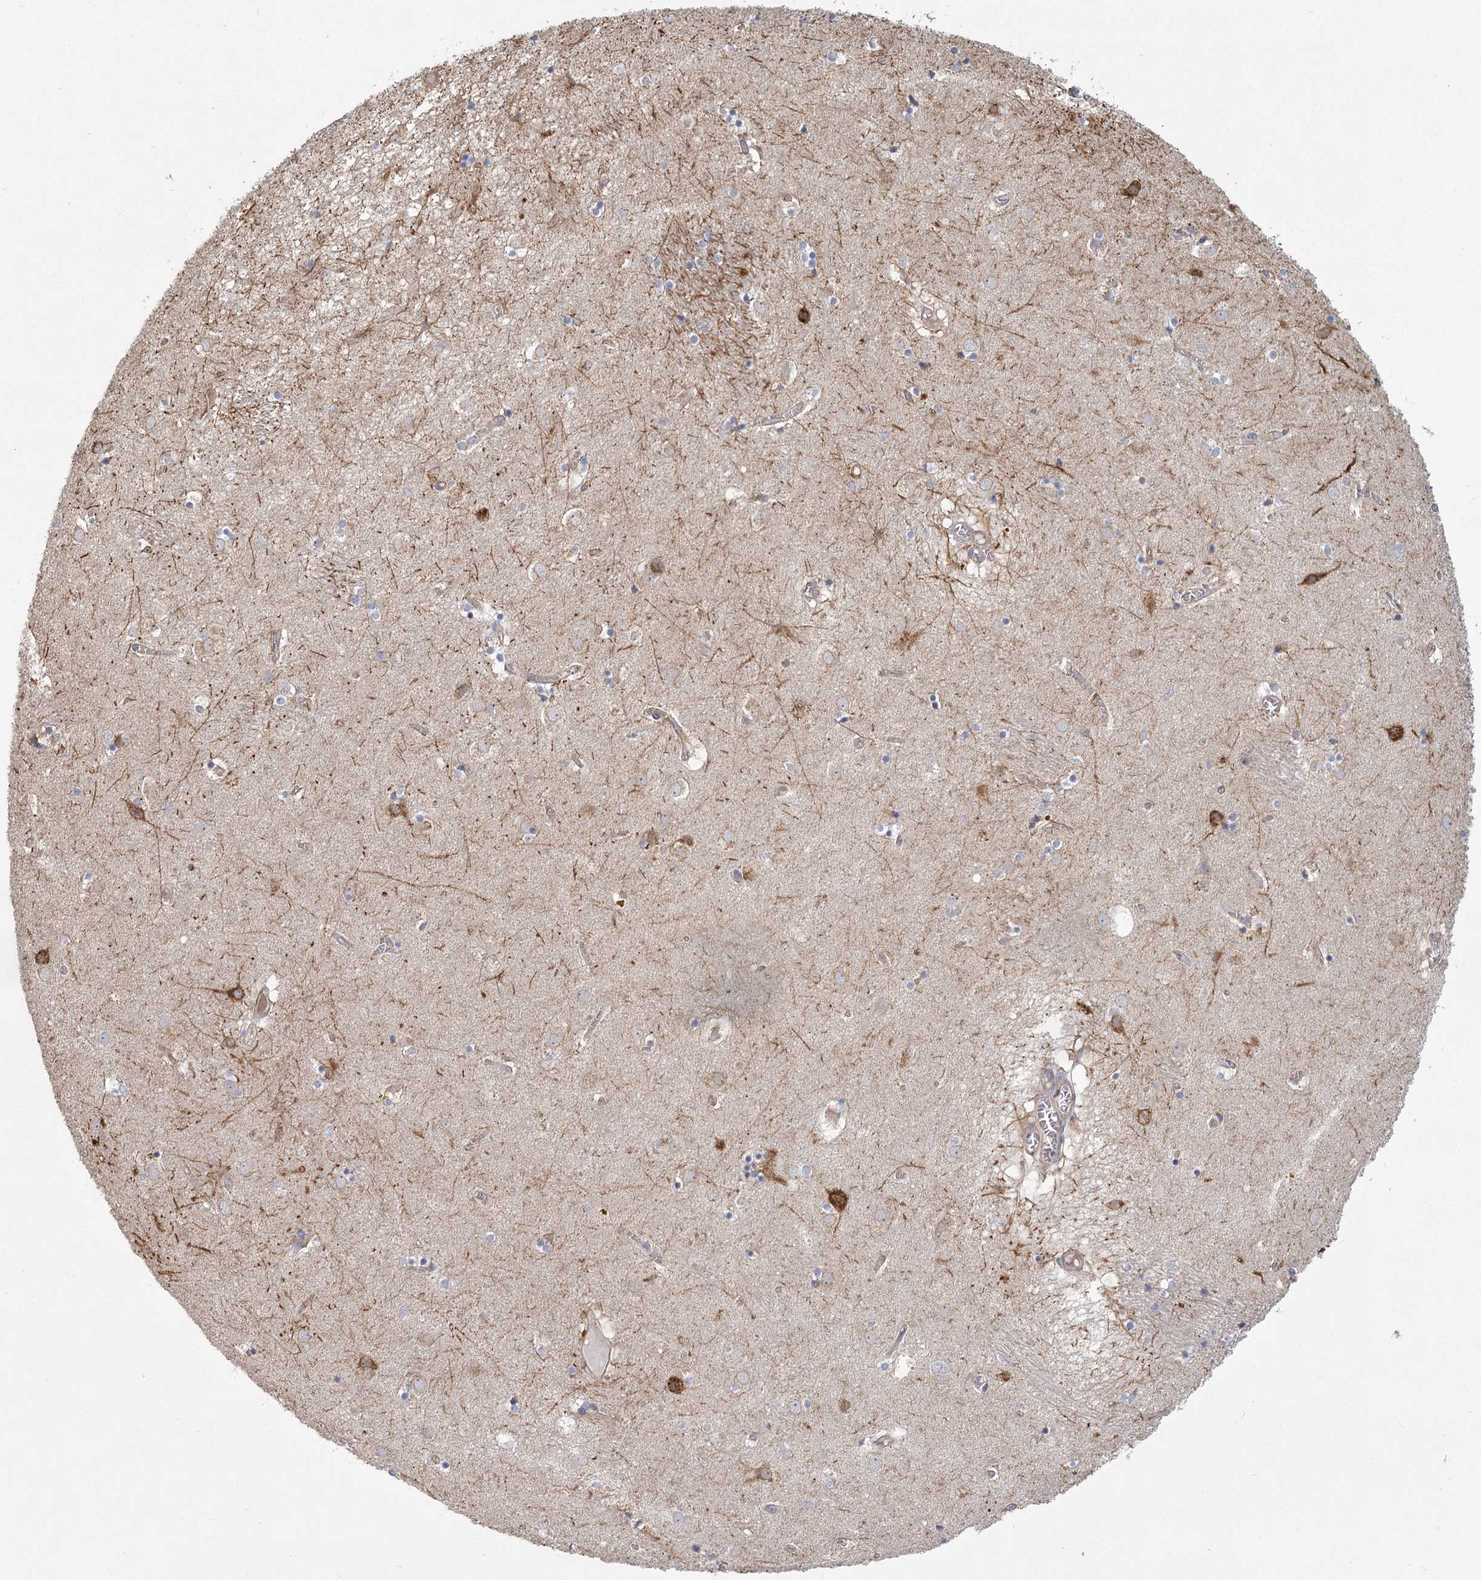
{"staining": {"intensity": "negative", "quantity": "none", "location": "none"}, "tissue": "caudate", "cell_type": "Glial cells", "image_type": "normal", "snomed": [{"axis": "morphology", "description": "Normal tissue, NOS"}, {"axis": "topography", "description": "Lateral ventricle wall"}], "caption": "This image is of benign caudate stained with IHC to label a protein in brown with the nuclei are counter-stained blue. There is no expression in glial cells.", "gene": "CNTLN", "patient": {"sex": "male", "age": 70}}